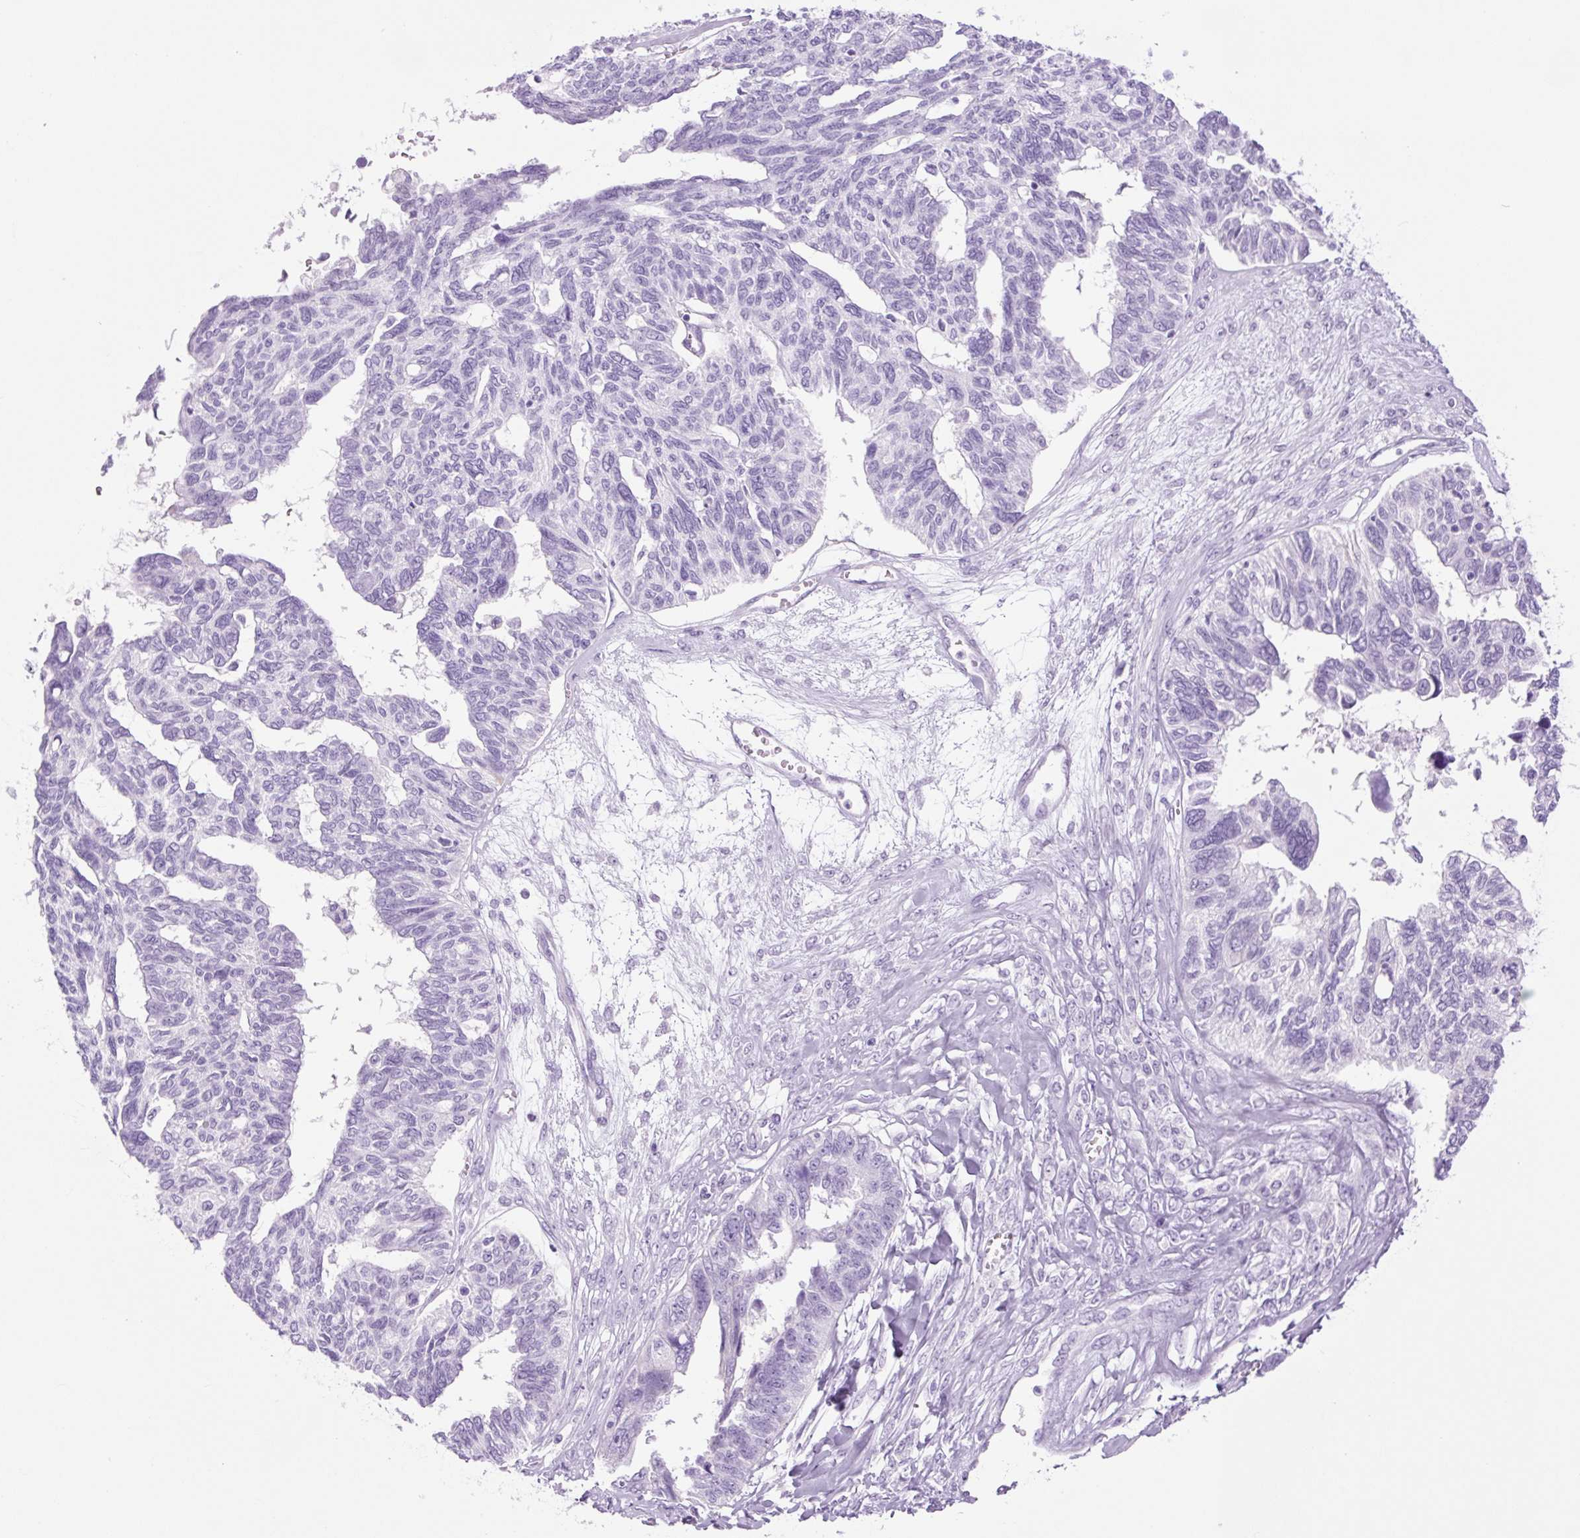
{"staining": {"intensity": "negative", "quantity": "none", "location": "none"}, "tissue": "ovarian cancer", "cell_type": "Tumor cells", "image_type": "cancer", "snomed": [{"axis": "morphology", "description": "Cystadenocarcinoma, serous, NOS"}, {"axis": "topography", "description": "Ovary"}], "caption": "The micrograph reveals no staining of tumor cells in serous cystadenocarcinoma (ovarian).", "gene": "TFF2", "patient": {"sex": "female", "age": 79}}